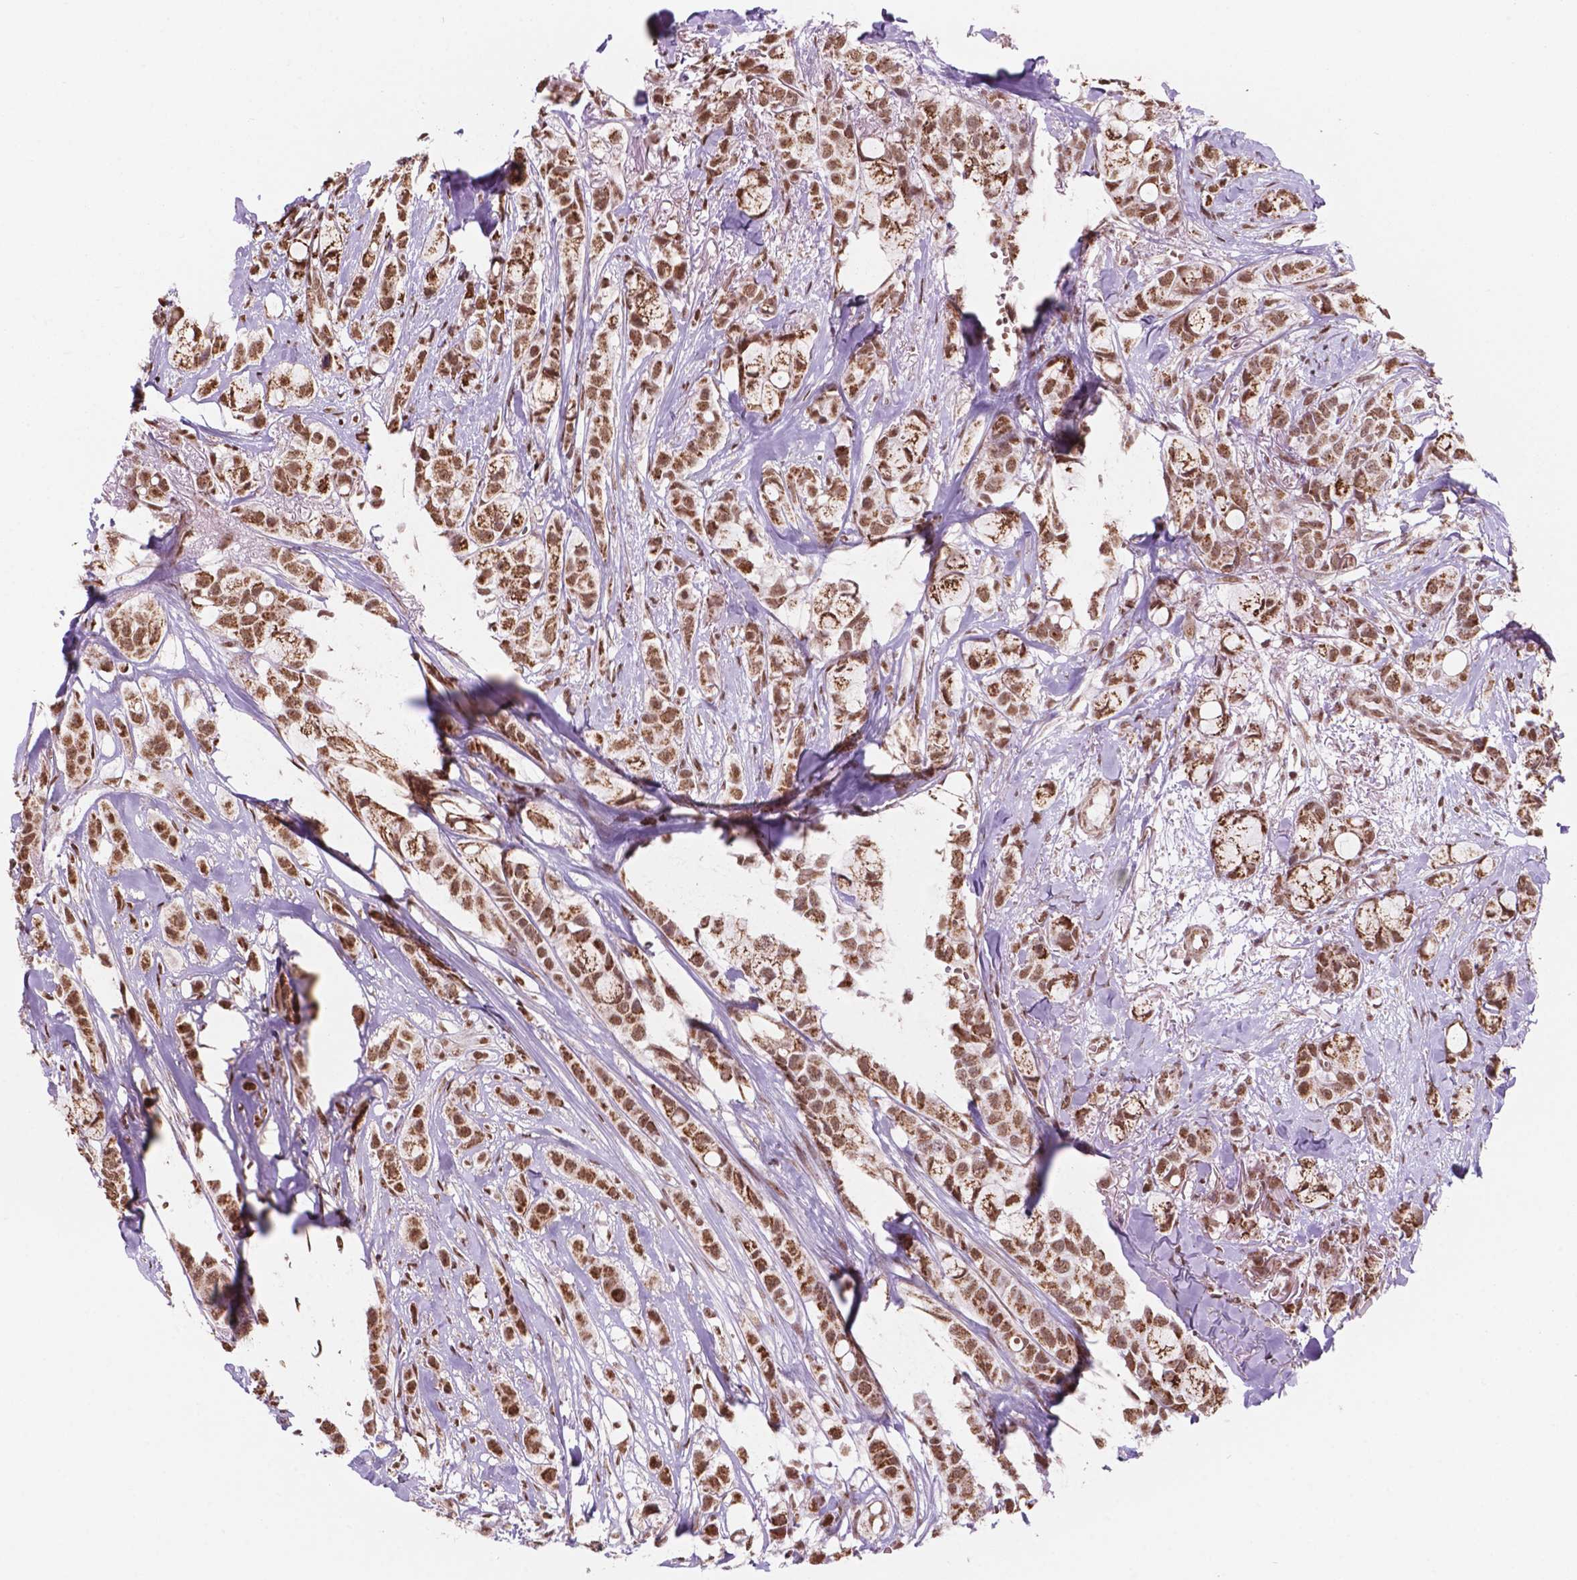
{"staining": {"intensity": "strong", "quantity": ">75%", "location": "cytoplasmic/membranous,nuclear"}, "tissue": "breast cancer", "cell_type": "Tumor cells", "image_type": "cancer", "snomed": [{"axis": "morphology", "description": "Duct carcinoma"}, {"axis": "topography", "description": "Breast"}], "caption": "Immunohistochemical staining of breast cancer (invasive ductal carcinoma) displays high levels of strong cytoplasmic/membranous and nuclear protein positivity in about >75% of tumor cells.", "gene": "NDUFA10", "patient": {"sex": "female", "age": 85}}